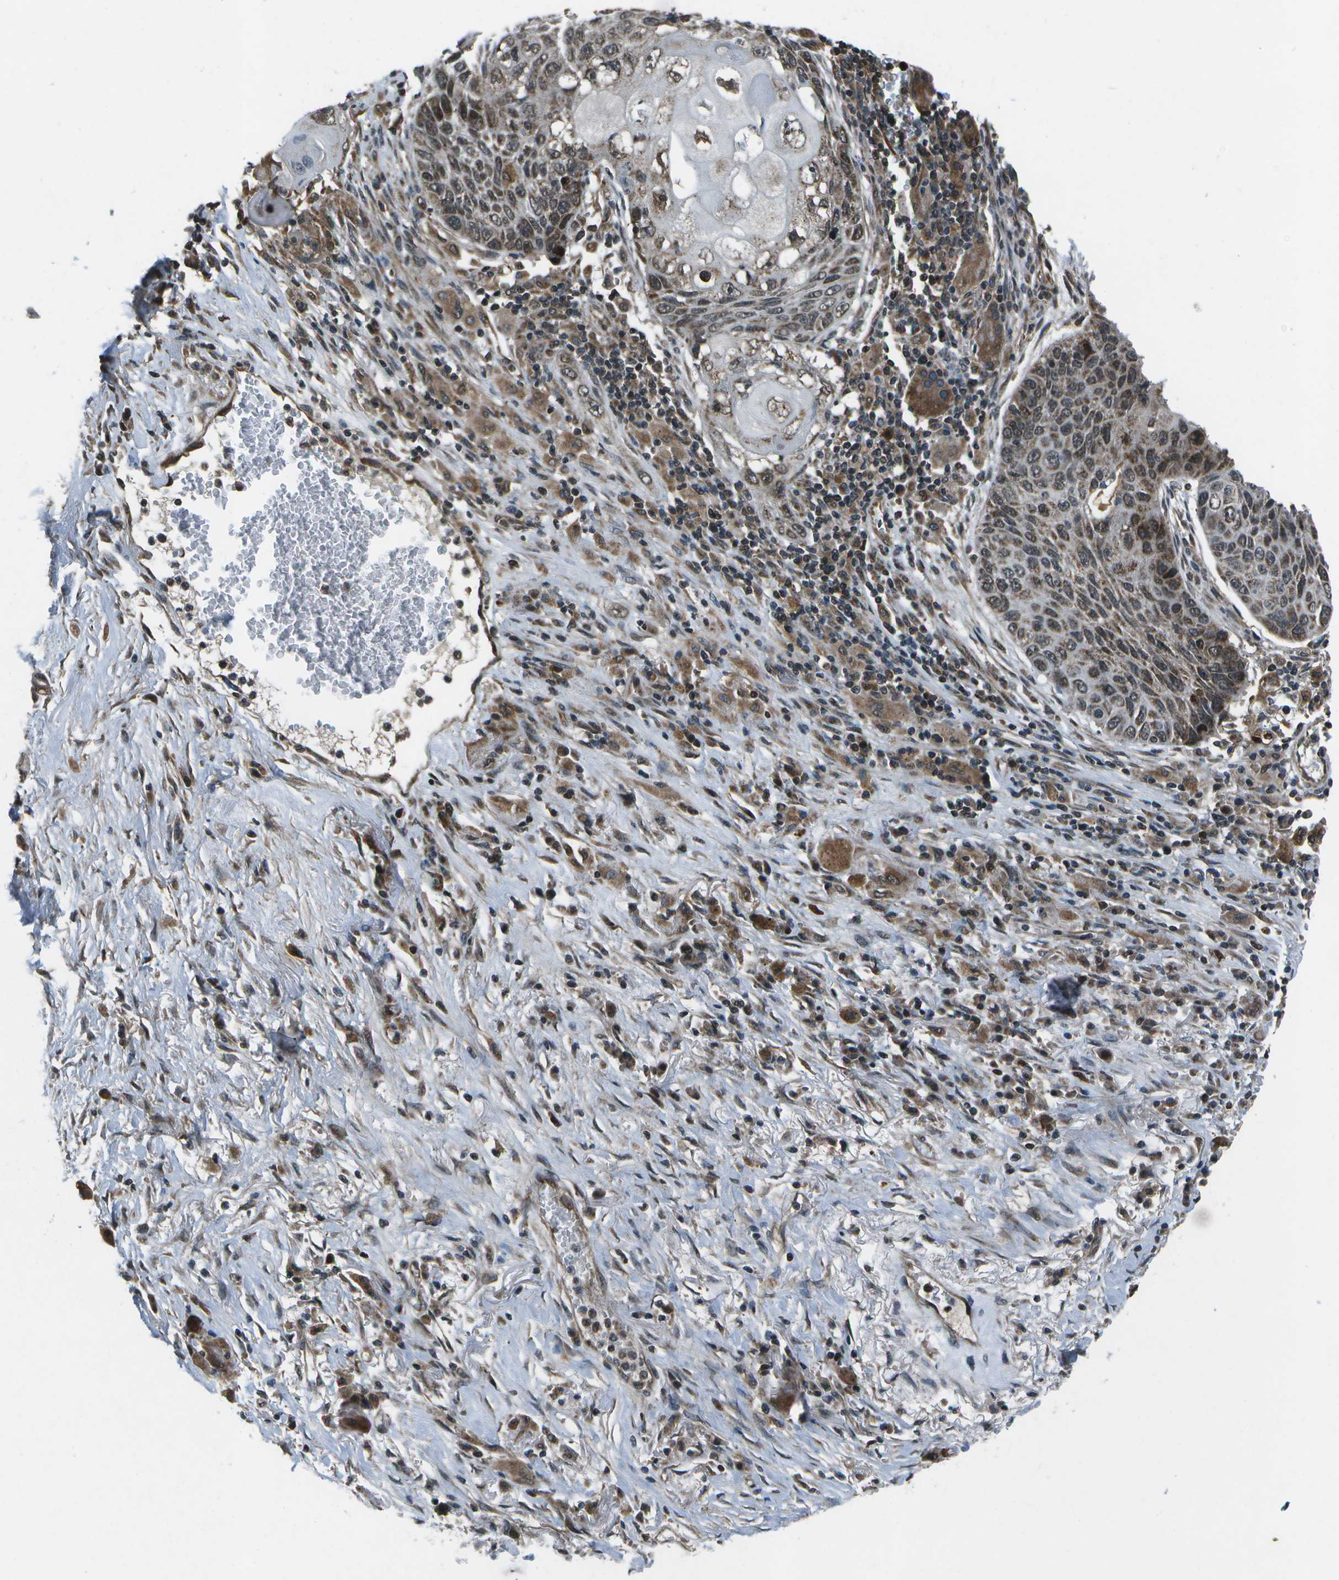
{"staining": {"intensity": "moderate", "quantity": ">75%", "location": "cytoplasmic/membranous,nuclear"}, "tissue": "lung cancer", "cell_type": "Tumor cells", "image_type": "cancer", "snomed": [{"axis": "morphology", "description": "Squamous cell carcinoma, NOS"}, {"axis": "topography", "description": "Lung"}], "caption": "Moderate cytoplasmic/membranous and nuclear protein positivity is seen in about >75% of tumor cells in lung cancer.", "gene": "EIF2AK1", "patient": {"sex": "male", "age": 61}}